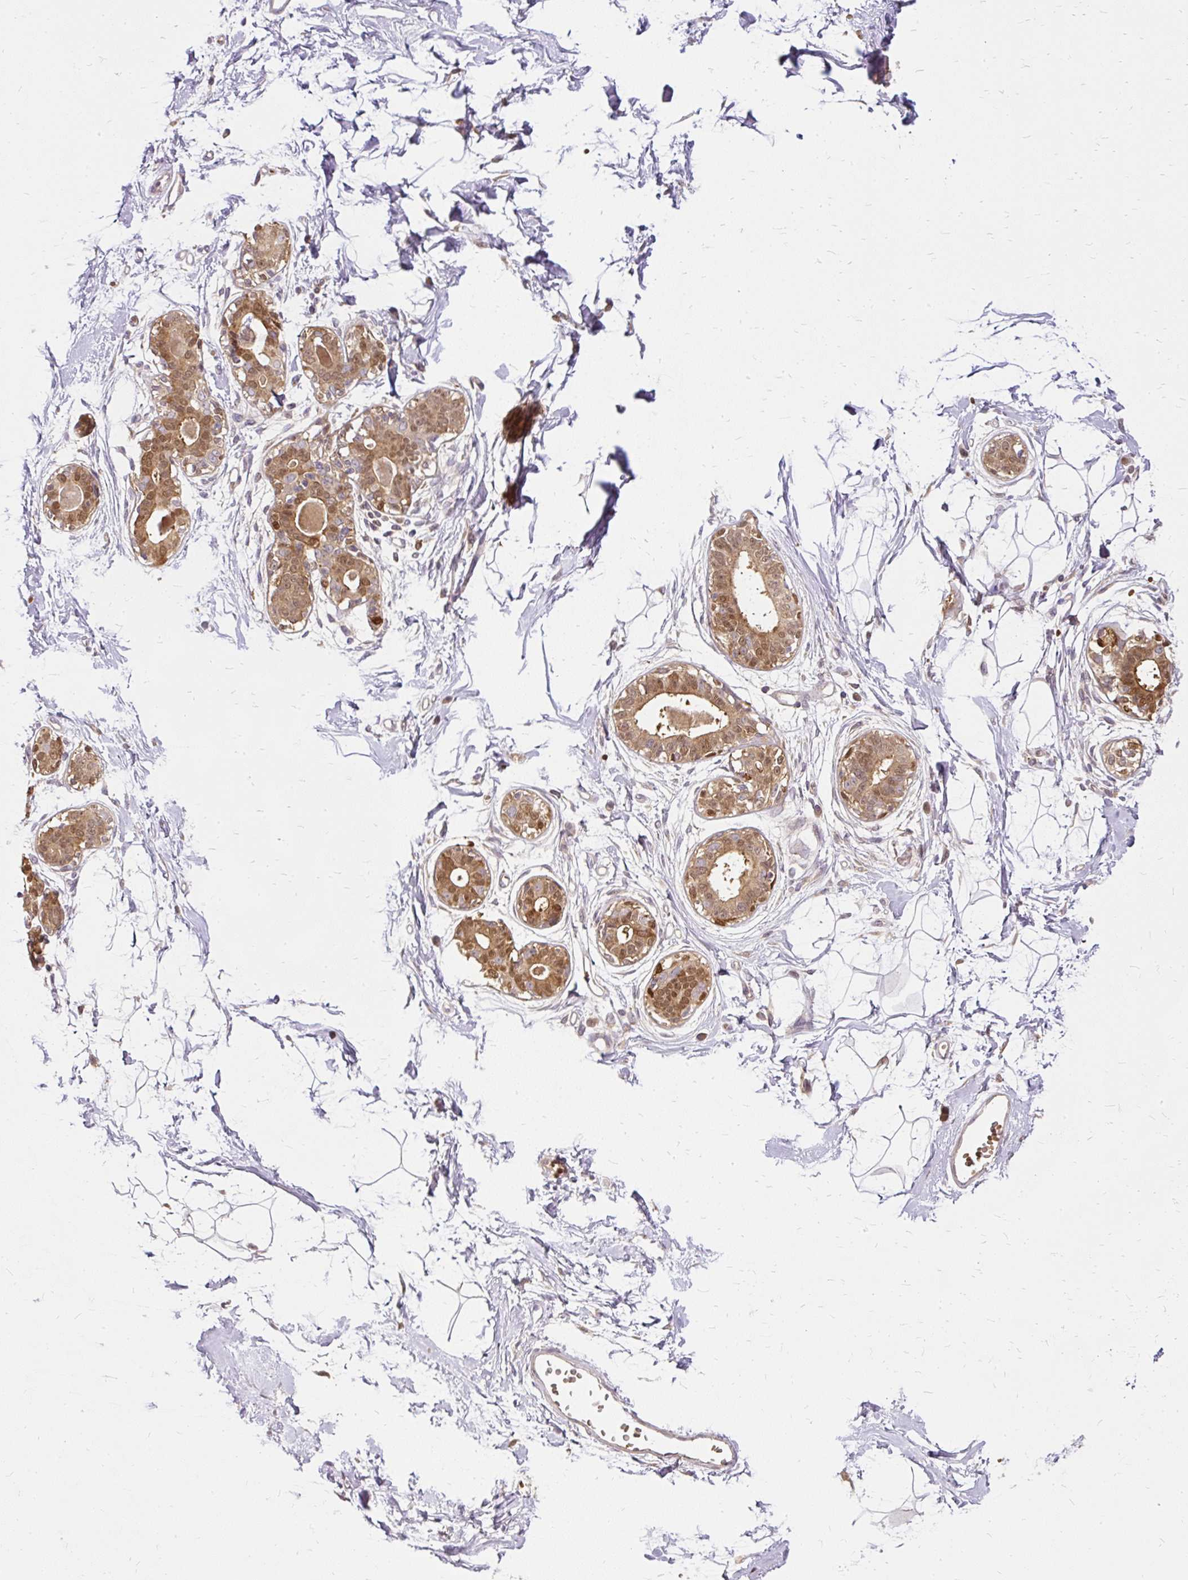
{"staining": {"intensity": "negative", "quantity": "none", "location": "none"}, "tissue": "breast", "cell_type": "Adipocytes", "image_type": "normal", "snomed": [{"axis": "morphology", "description": "Normal tissue, NOS"}, {"axis": "topography", "description": "Breast"}], "caption": "Breast stained for a protein using IHC displays no expression adipocytes.", "gene": "AP5S1", "patient": {"sex": "female", "age": 45}}